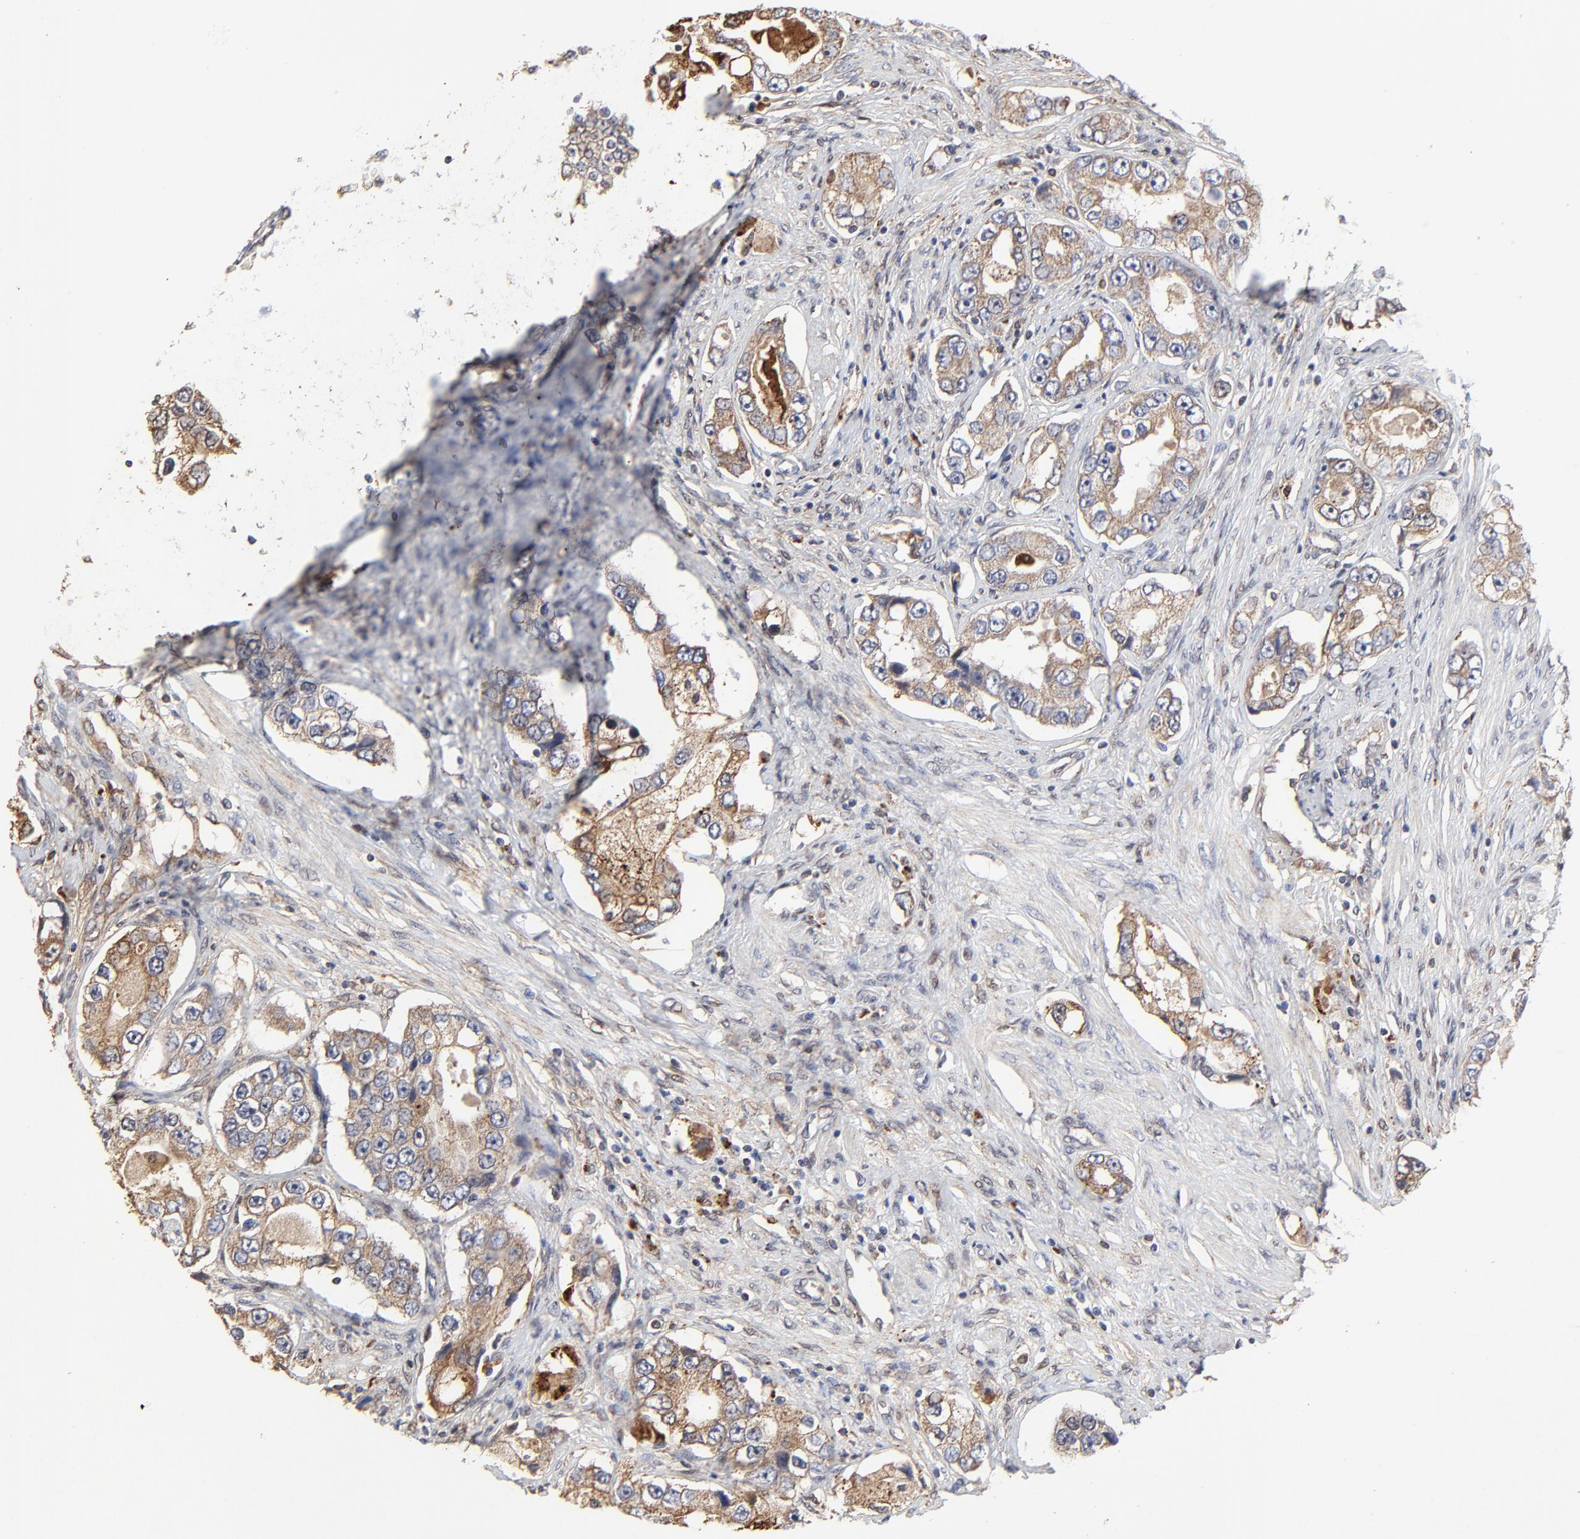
{"staining": {"intensity": "moderate", "quantity": ">75%", "location": "cytoplasmic/membranous"}, "tissue": "prostate cancer", "cell_type": "Tumor cells", "image_type": "cancer", "snomed": [{"axis": "morphology", "description": "Adenocarcinoma, High grade"}, {"axis": "topography", "description": "Prostate"}], "caption": "High-power microscopy captured an immunohistochemistry histopathology image of prostate high-grade adenocarcinoma, revealing moderate cytoplasmic/membranous positivity in about >75% of tumor cells.", "gene": "LGALS3", "patient": {"sex": "male", "age": 63}}